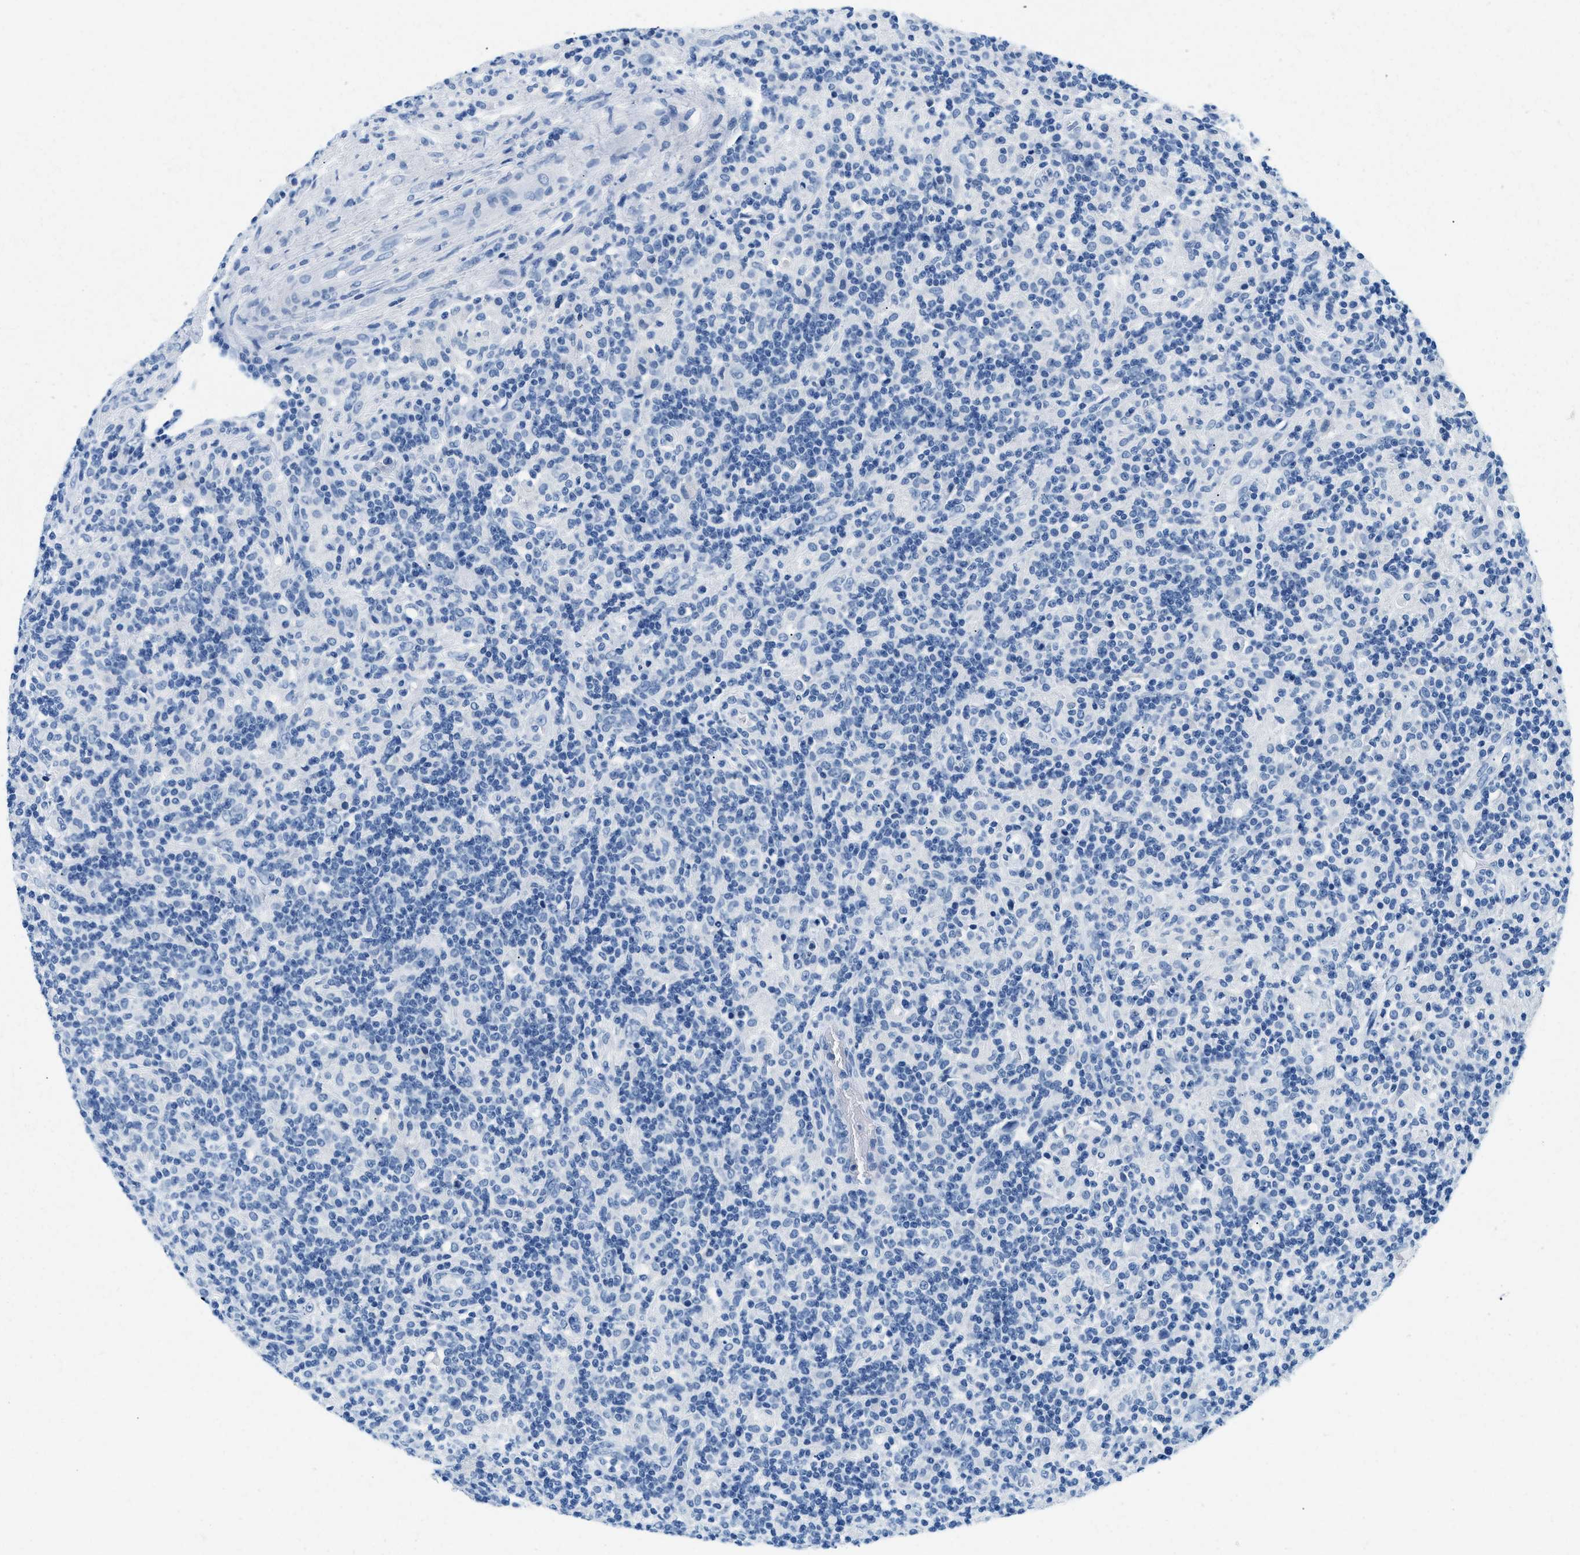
{"staining": {"intensity": "negative", "quantity": "none", "location": "none"}, "tissue": "lymphoma", "cell_type": "Tumor cells", "image_type": "cancer", "snomed": [{"axis": "morphology", "description": "Hodgkin's disease, NOS"}, {"axis": "topography", "description": "Lymph node"}], "caption": "Histopathology image shows no significant protein staining in tumor cells of Hodgkin's disease.", "gene": "STXBP2", "patient": {"sex": "male", "age": 70}}